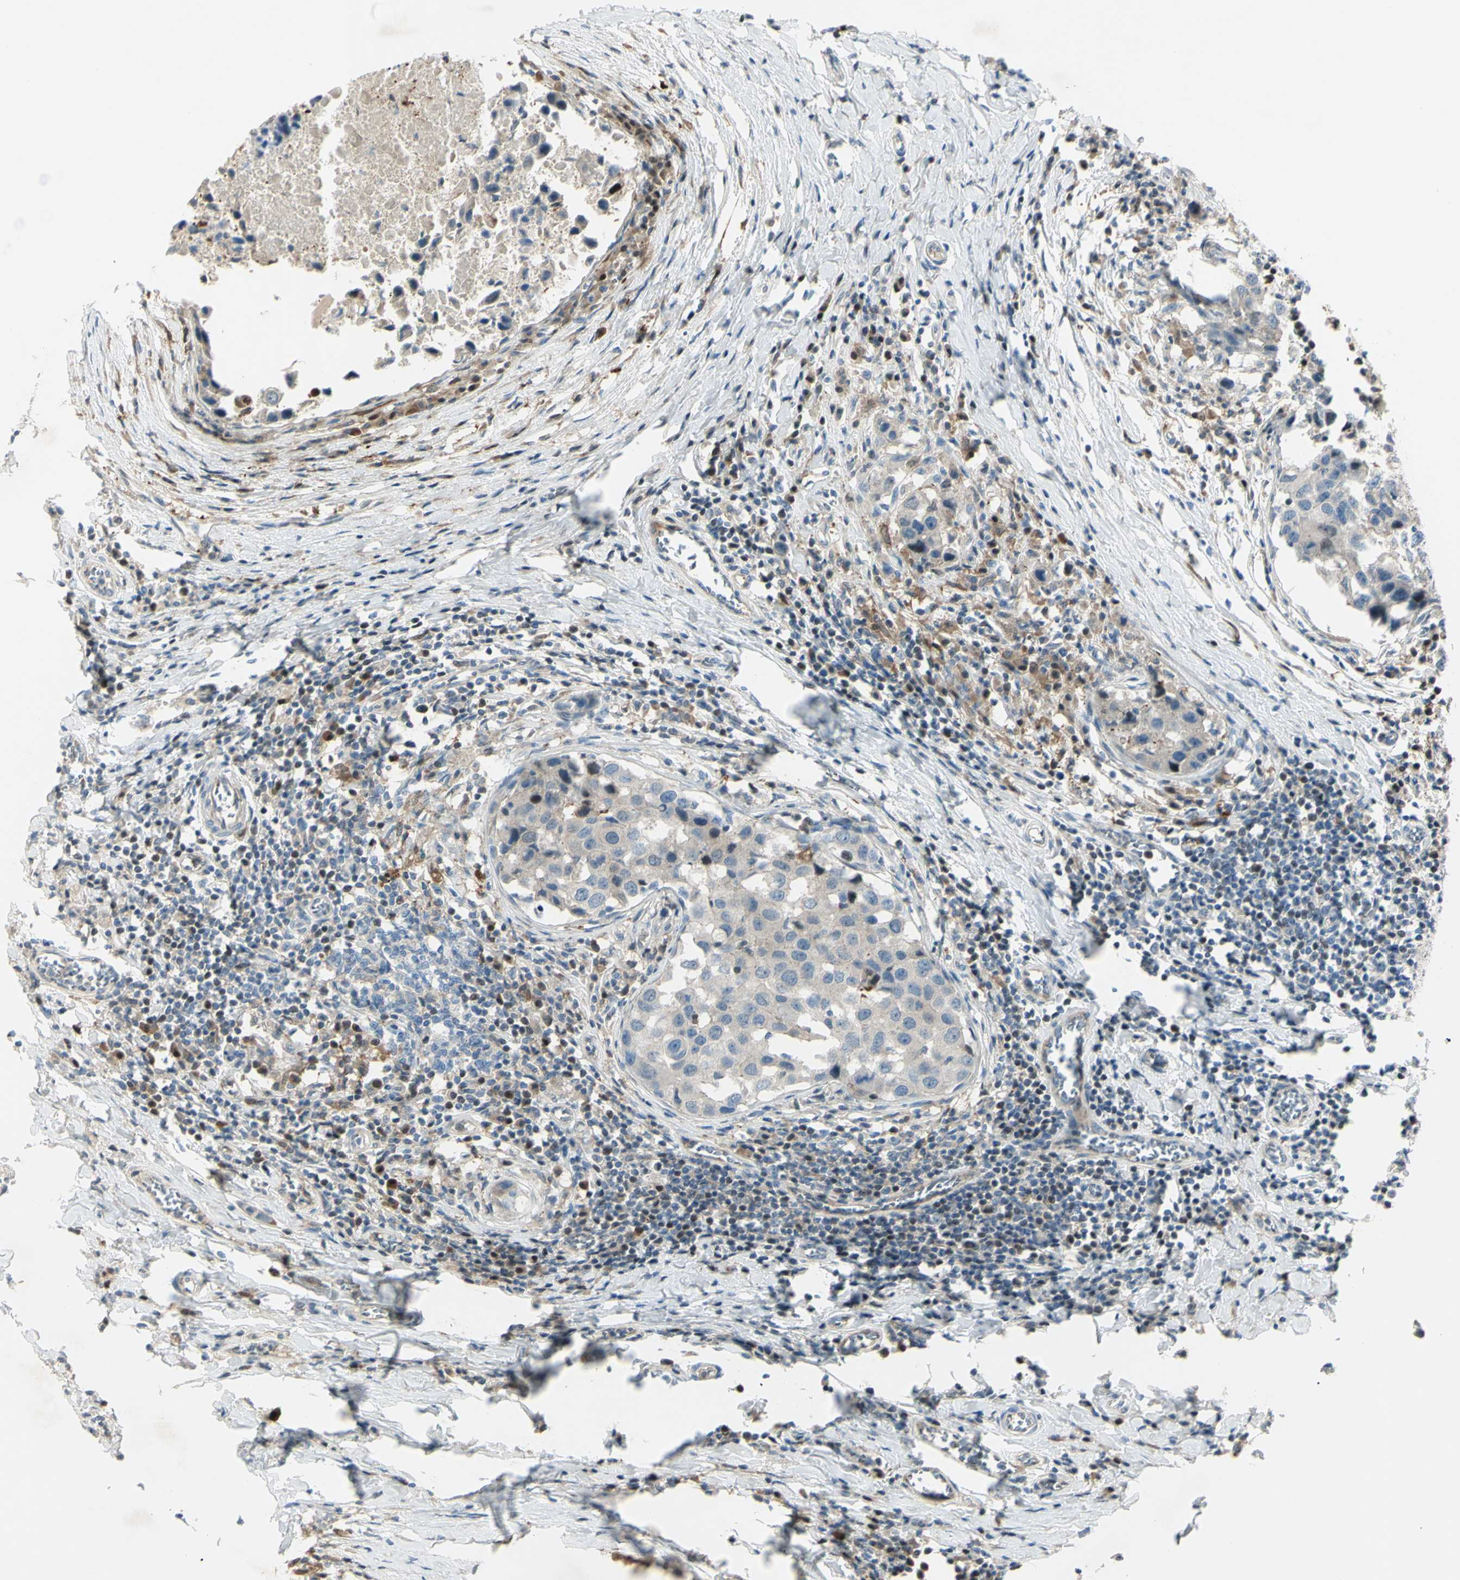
{"staining": {"intensity": "weak", "quantity": ">75%", "location": "cytoplasmic/membranous"}, "tissue": "breast cancer", "cell_type": "Tumor cells", "image_type": "cancer", "snomed": [{"axis": "morphology", "description": "Duct carcinoma"}, {"axis": "topography", "description": "Breast"}], "caption": "A photomicrograph of breast cancer (invasive ductal carcinoma) stained for a protein displays weak cytoplasmic/membranous brown staining in tumor cells.", "gene": "C1orf159", "patient": {"sex": "female", "age": 27}}